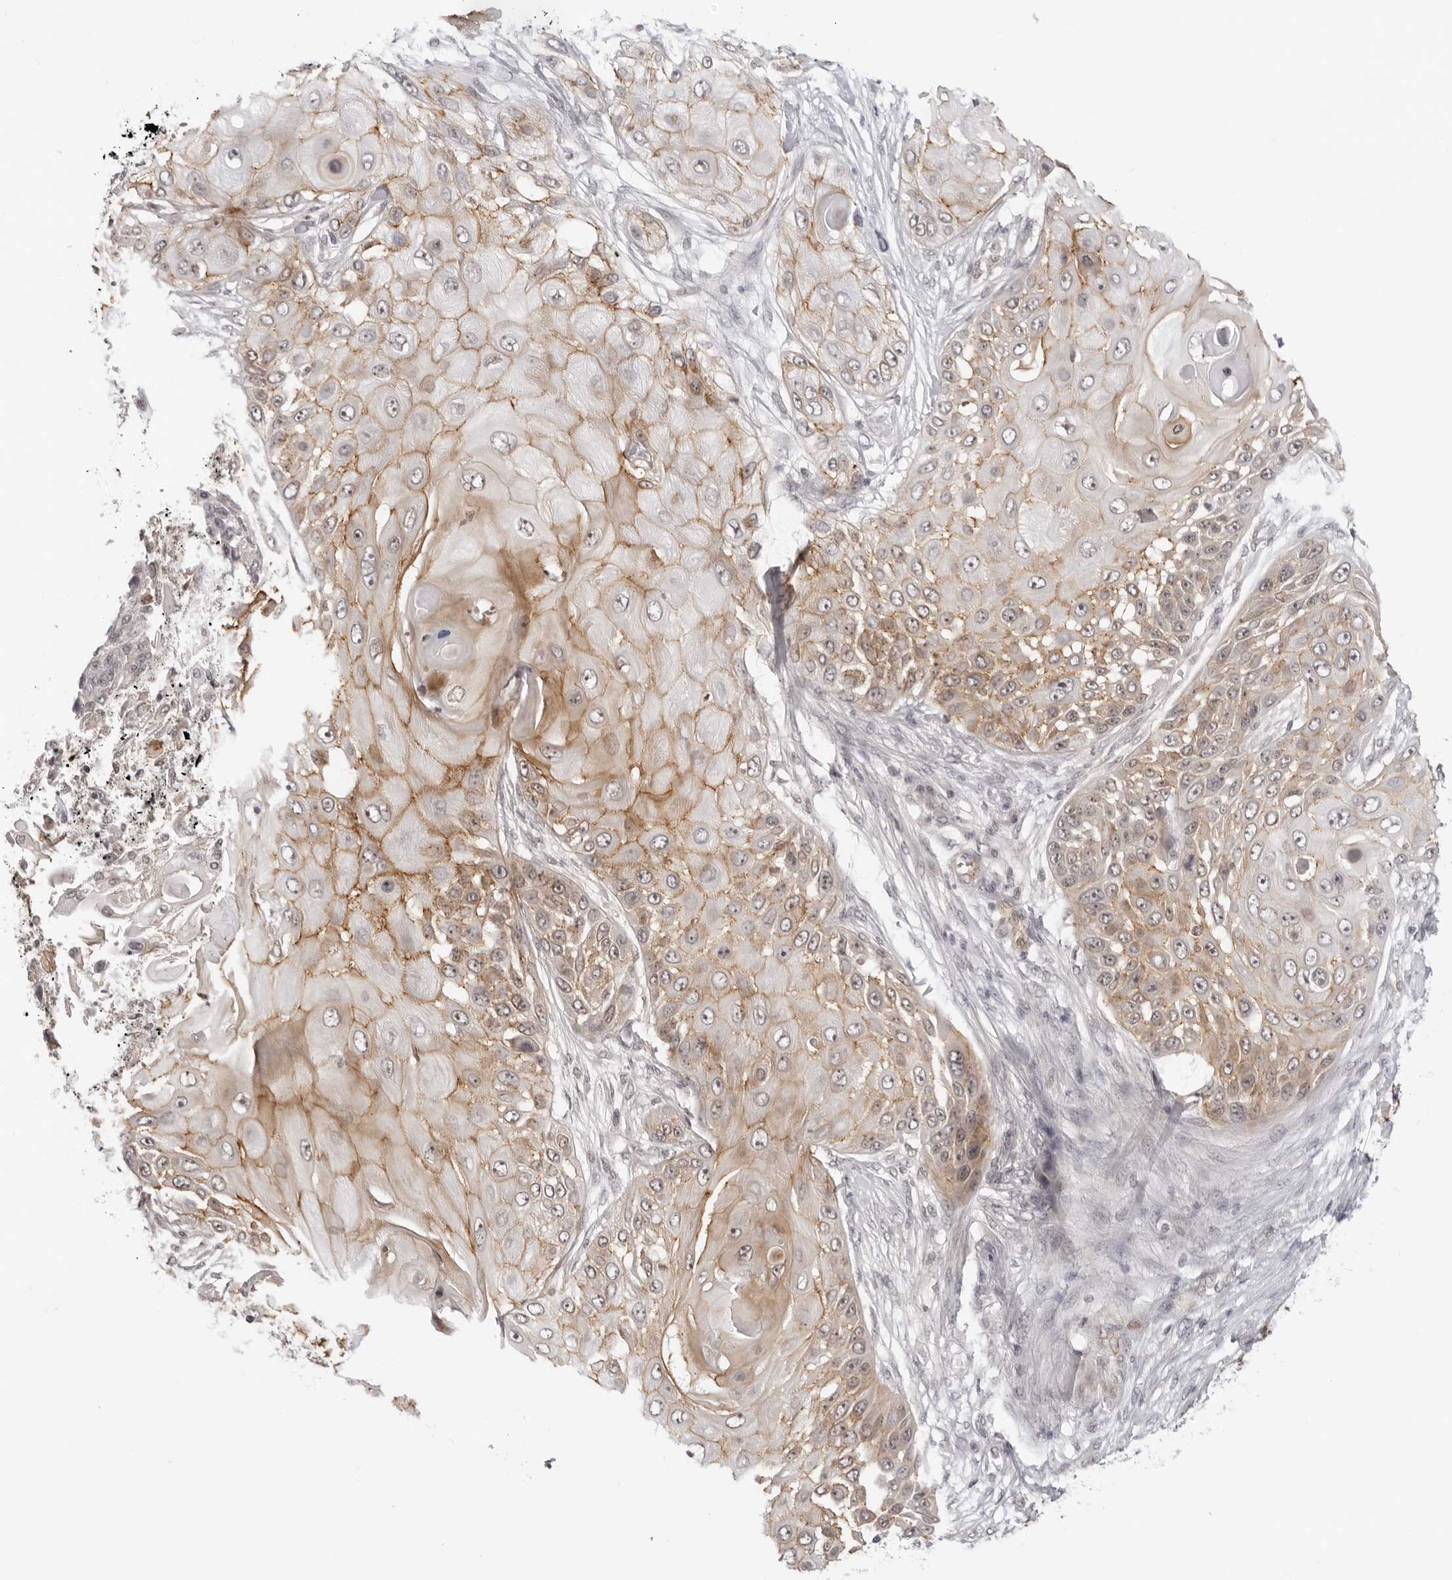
{"staining": {"intensity": "moderate", "quantity": ">75%", "location": "cytoplasmic/membranous"}, "tissue": "skin cancer", "cell_type": "Tumor cells", "image_type": "cancer", "snomed": [{"axis": "morphology", "description": "Squamous cell carcinoma, NOS"}, {"axis": "topography", "description": "Skin"}], "caption": "Immunohistochemistry staining of skin squamous cell carcinoma, which displays medium levels of moderate cytoplasmic/membranous staining in about >75% of tumor cells indicating moderate cytoplasmic/membranous protein positivity. The staining was performed using DAB (brown) for protein detection and nuclei were counterstained in hematoxylin (blue).", "gene": "TRAPPC3", "patient": {"sex": "female", "age": 44}}